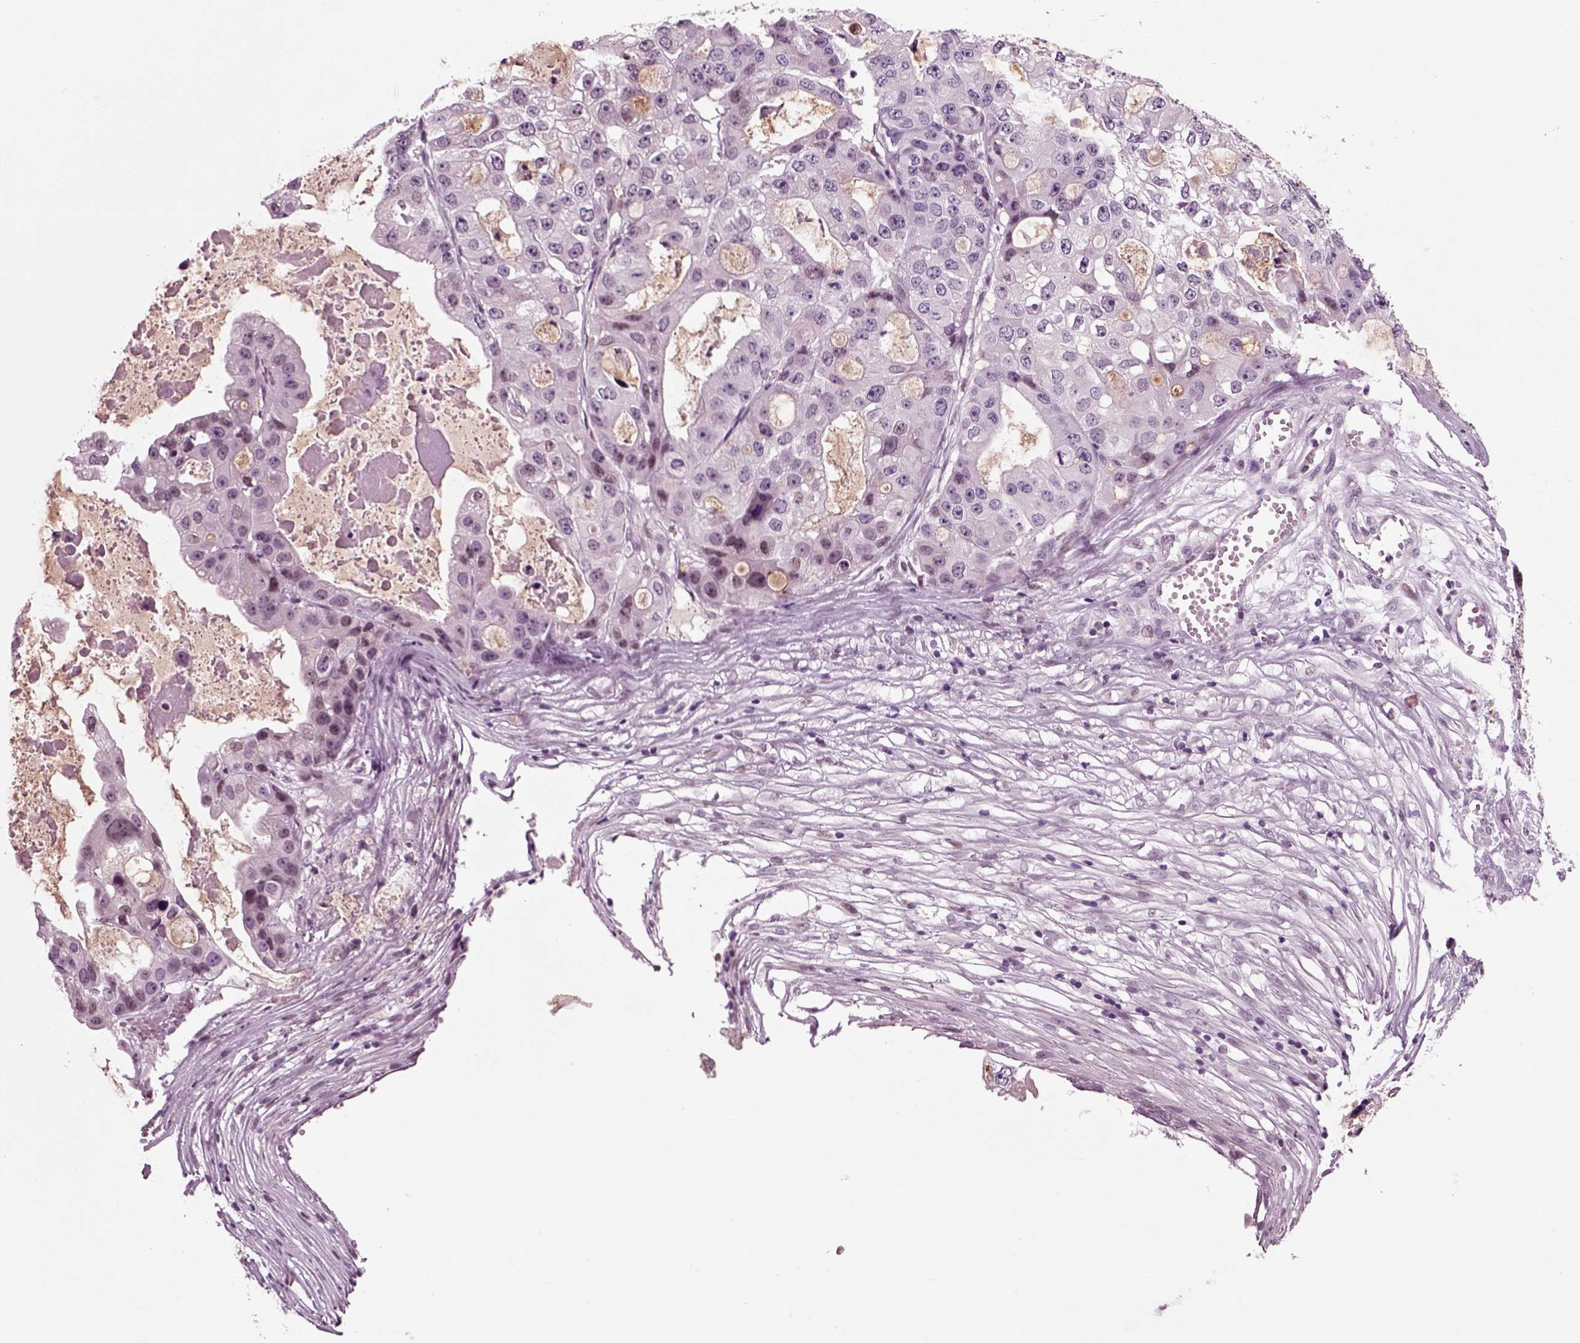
{"staining": {"intensity": "negative", "quantity": "none", "location": "none"}, "tissue": "ovarian cancer", "cell_type": "Tumor cells", "image_type": "cancer", "snomed": [{"axis": "morphology", "description": "Cystadenocarcinoma, serous, NOS"}, {"axis": "topography", "description": "Ovary"}], "caption": "Ovarian cancer stained for a protein using immunohistochemistry reveals no expression tumor cells.", "gene": "CHGB", "patient": {"sex": "female", "age": 56}}